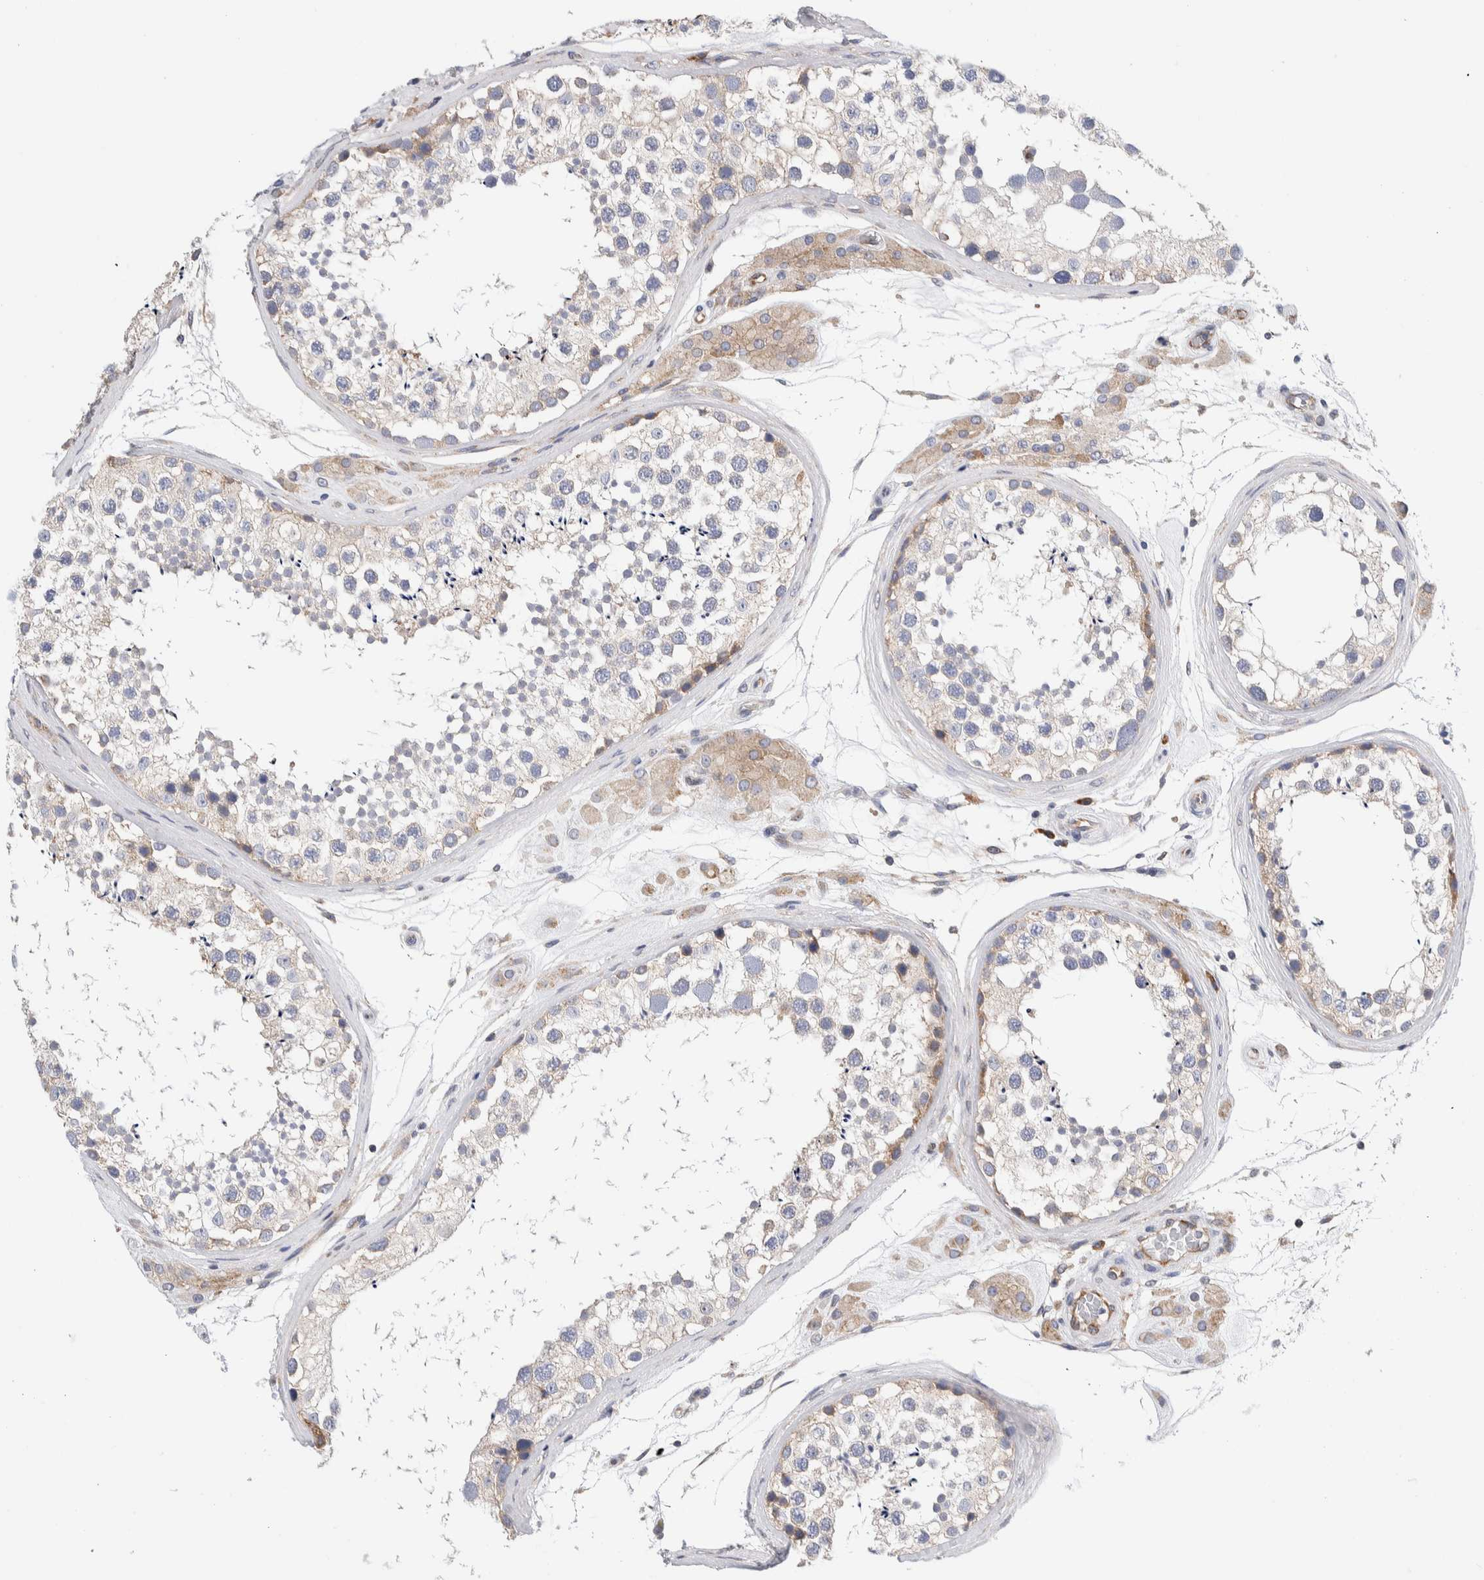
{"staining": {"intensity": "moderate", "quantity": "<25%", "location": "cytoplasmic/membranous"}, "tissue": "testis", "cell_type": "Cells in seminiferous ducts", "image_type": "normal", "snomed": [{"axis": "morphology", "description": "Normal tissue, NOS"}, {"axis": "topography", "description": "Testis"}], "caption": "Normal testis displays moderate cytoplasmic/membranous staining in approximately <25% of cells in seminiferous ducts, visualized by immunohistochemistry.", "gene": "RACK1", "patient": {"sex": "male", "age": 46}}